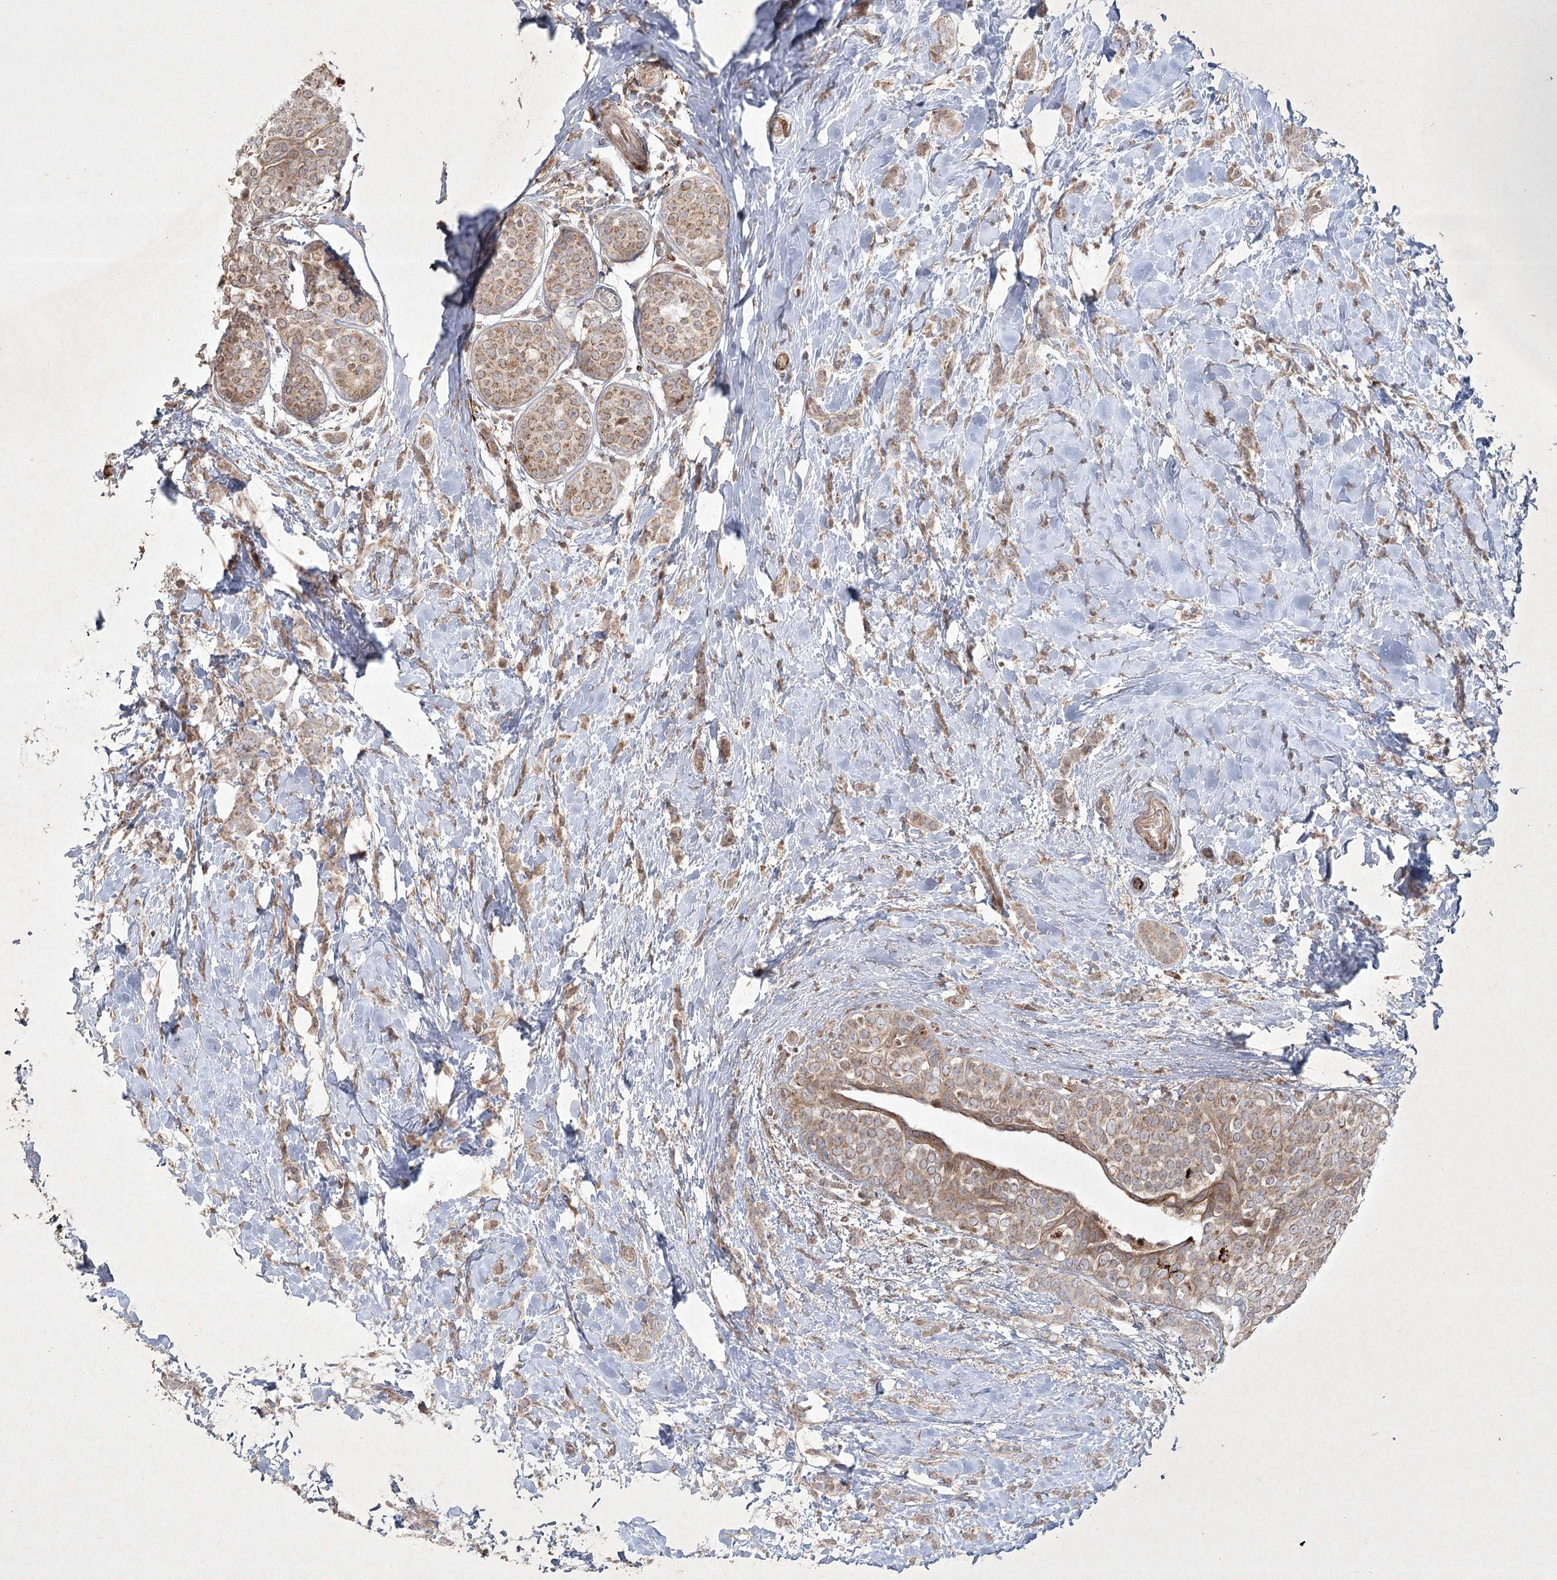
{"staining": {"intensity": "moderate", "quantity": ">75%", "location": "cytoplasmic/membranous"}, "tissue": "breast cancer", "cell_type": "Tumor cells", "image_type": "cancer", "snomed": [{"axis": "morphology", "description": "Lobular carcinoma, in situ"}, {"axis": "morphology", "description": "Lobular carcinoma"}, {"axis": "topography", "description": "Breast"}], "caption": "Immunohistochemical staining of human breast cancer (lobular carcinoma) exhibits medium levels of moderate cytoplasmic/membranous staining in about >75% of tumor cells.", "gene": "KBTBD4", "patient": {"sex": "female", "age": 41}}